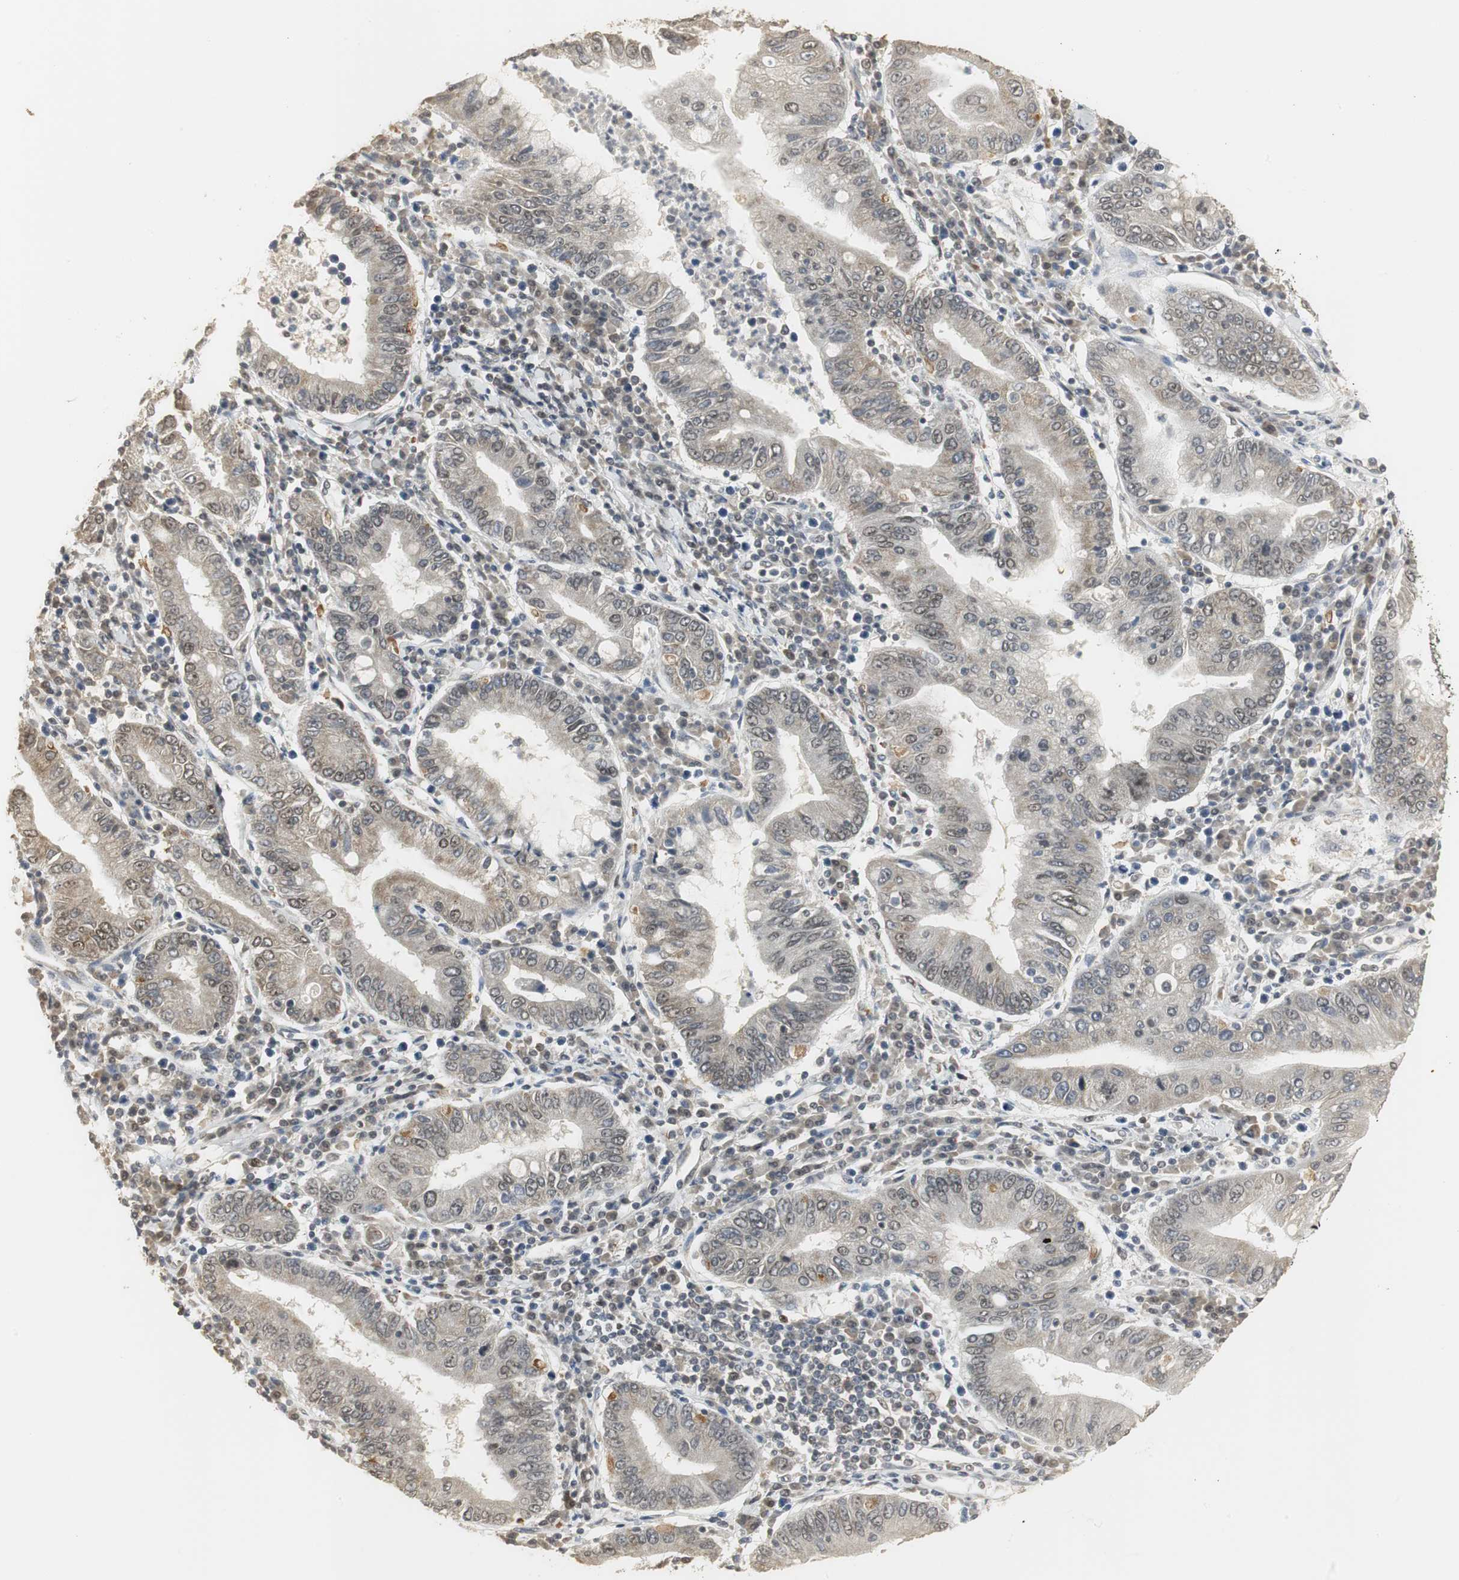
{"staining": {"intensity": "weak", "quantity": "<25%", "location": "nuclear"}, "tissue": "stomach cancer", "cell_type": "Tumor cells", "image_type": "cancer", "snomed": [{"axis": "morphology", "description": "Normal tissue, NOS"}, {"axis": "morphology", "description": "Adenocarcinoma, NOS"}, {"axis": "topography", "description": "Esophagus"}, {"axis": "topography", "description": "Stomach, upper"}, {"axis": "topography", "description": "Peripheral nerve tissue"}], "caption": "Tumor cells show no significant protein positivity in stomach adenocarcinoma.", "gene": "ELOA", "patient": {"sex": "male", "age": 62}}